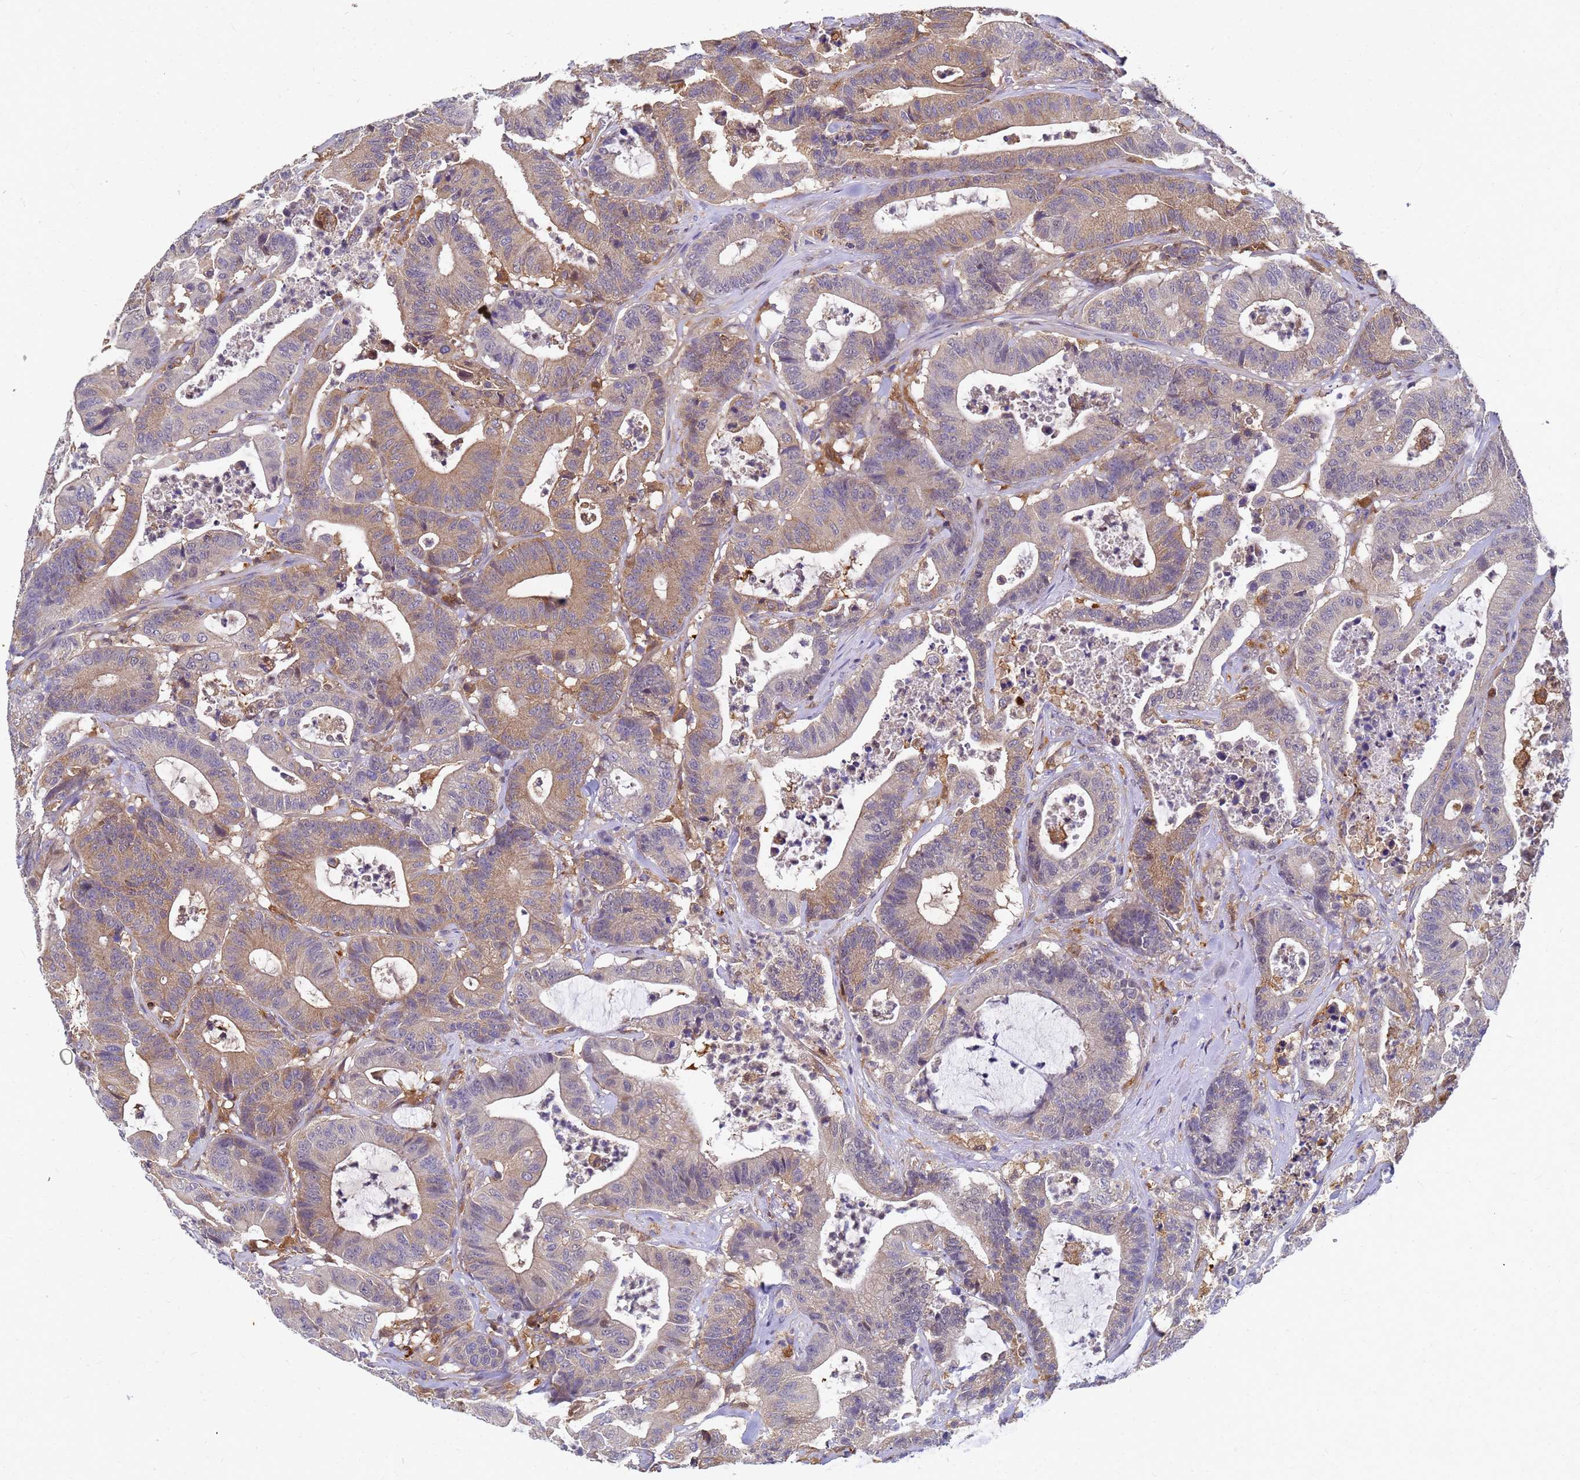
{"staining": {"intensity": "moderate", "quantity": ">75%", "location": "cytoplasmic/membranous"}, "tissue": "colorectal cancer", "cell_type": "Tumor cells", "image_type": "cancer", "snomed": [{"axis": "morphology", "description": "Adenocarcinoma, NOS"}, {"axis": "topography", "description": "Colon"}], "caption": "Protein expression analysis of human colorectal cancer reveals moderate cytoplasmic/membranous staining in about >75% of tumor cells. The protein is stained brown, and the nuclei are stained in blue (DAB (3,3'-diaminobenzidine) IHC with brightfield microscopy, high magnification).", "gene": "SLC35E2B", "patient": {"sex": "female", "age": 84}}